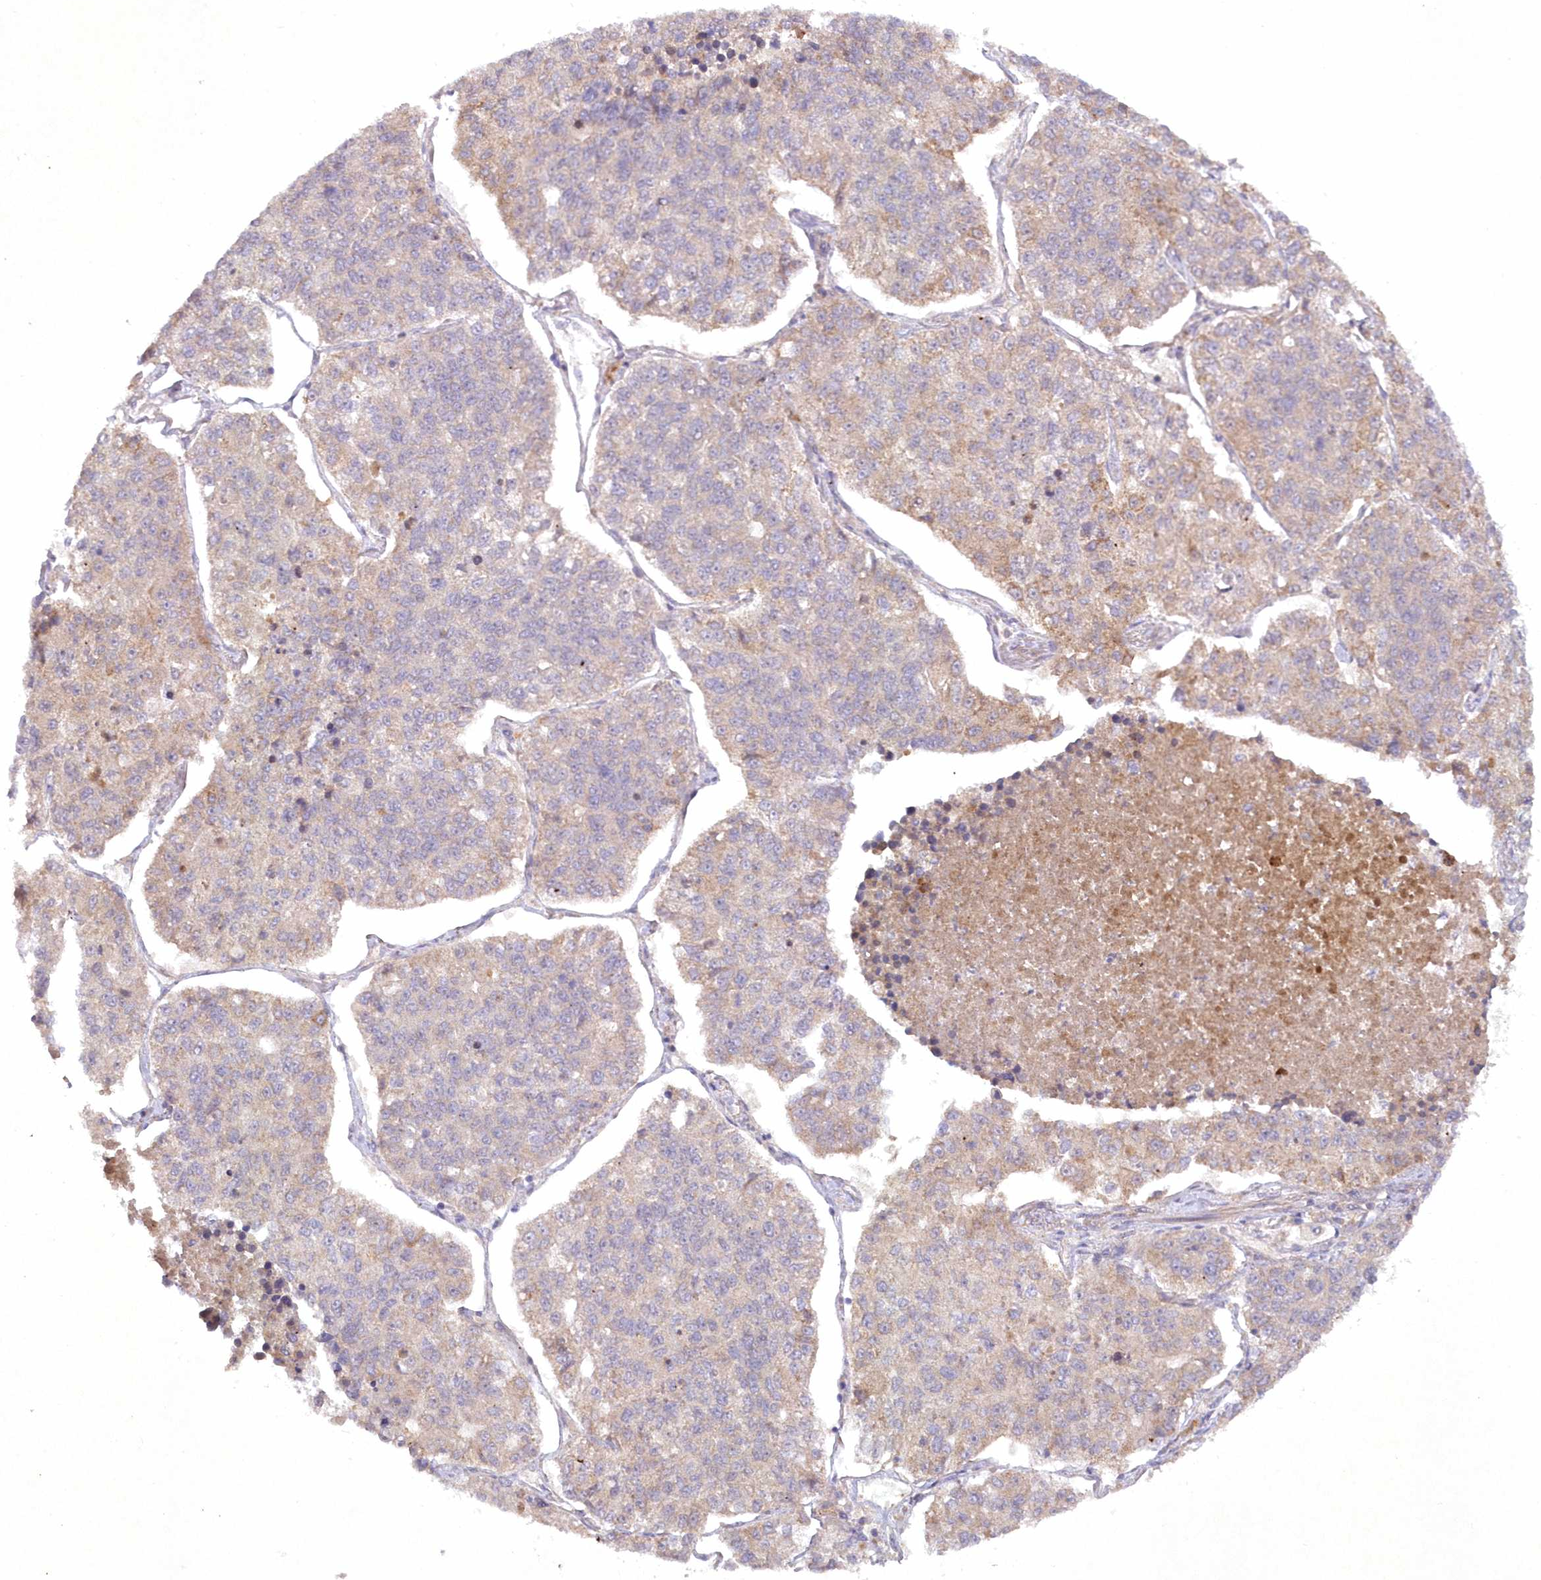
{"staining": {"intensity": "weak", "quantity": "<25%", "location": "cytoplasmic/membranous"}, "tissue": "lung cancer", "cell_type": "Tumor cells", "image_type": "cancer", "snomed": [{"axis": "morphology", "description": "Adenocarcinoma, NOS"}, {"axis": "topography", "description": "Lung"}], "caption": "An image of lung adenocarcinoma stained for a protein exhibits no brown staining in tumor cells.", "gene": "APOM", "patient": {"sex": "male", "age": 49}}